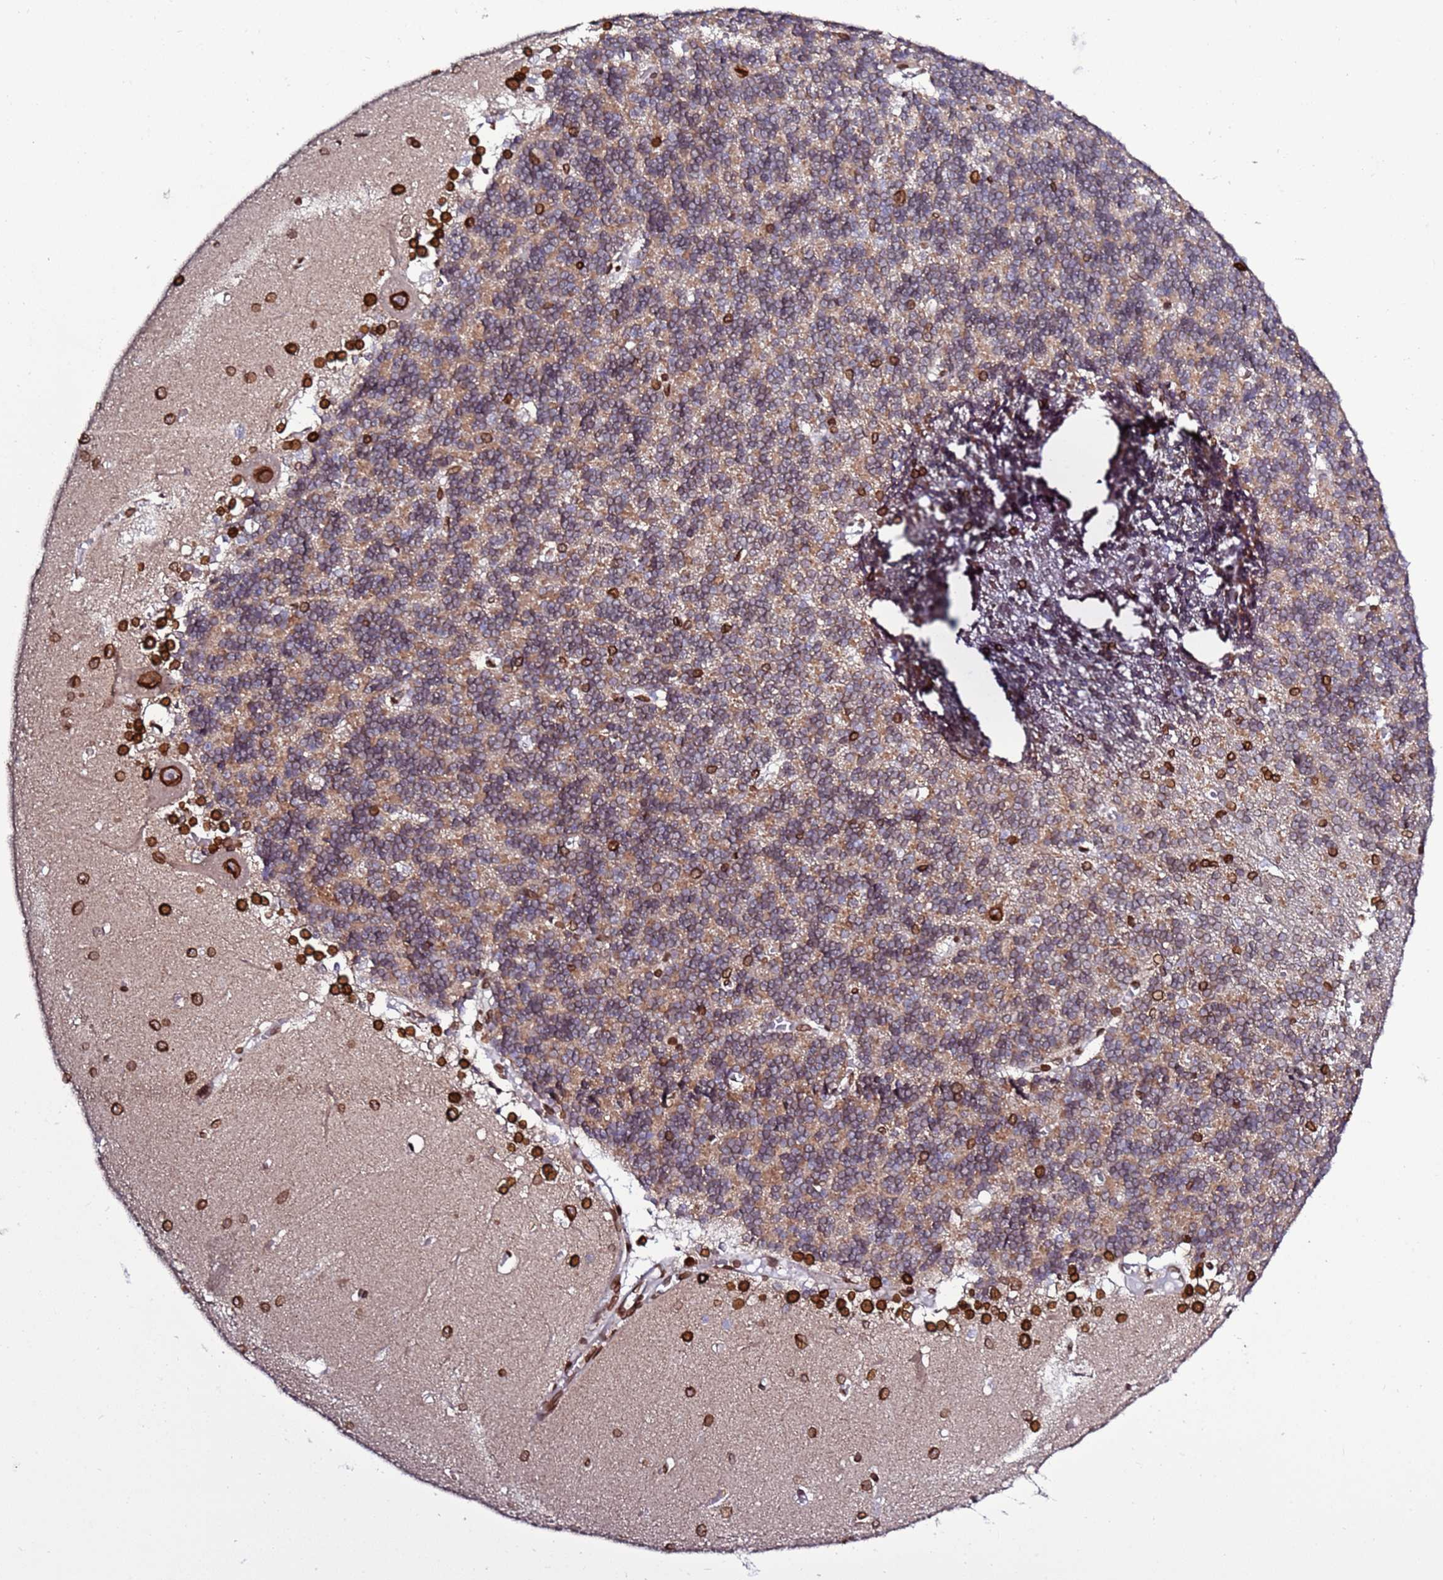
{"staining": {"intensity": "moderate", "quantity": "<25%", "location": "cytoplasmic/membranous,nuclear"}, "tissue": "cerebellum", "cell_type": "Cells in granular layer", "image_type": "normal", "snomed": [{"axis": "morphology", "description": "Normal tissue, NOS"}, {"axis": "topography", "description": "Cerebellum"}], "caption": "Cerebellum was stained to show a protein in brown. There is low levels of moderate cytoplasmic/membranous,nuclear positivity in about <25% of cells in granular layer.", "gene": "TOR1AIP1", "patient": {"sex": "male", "age": 37}}